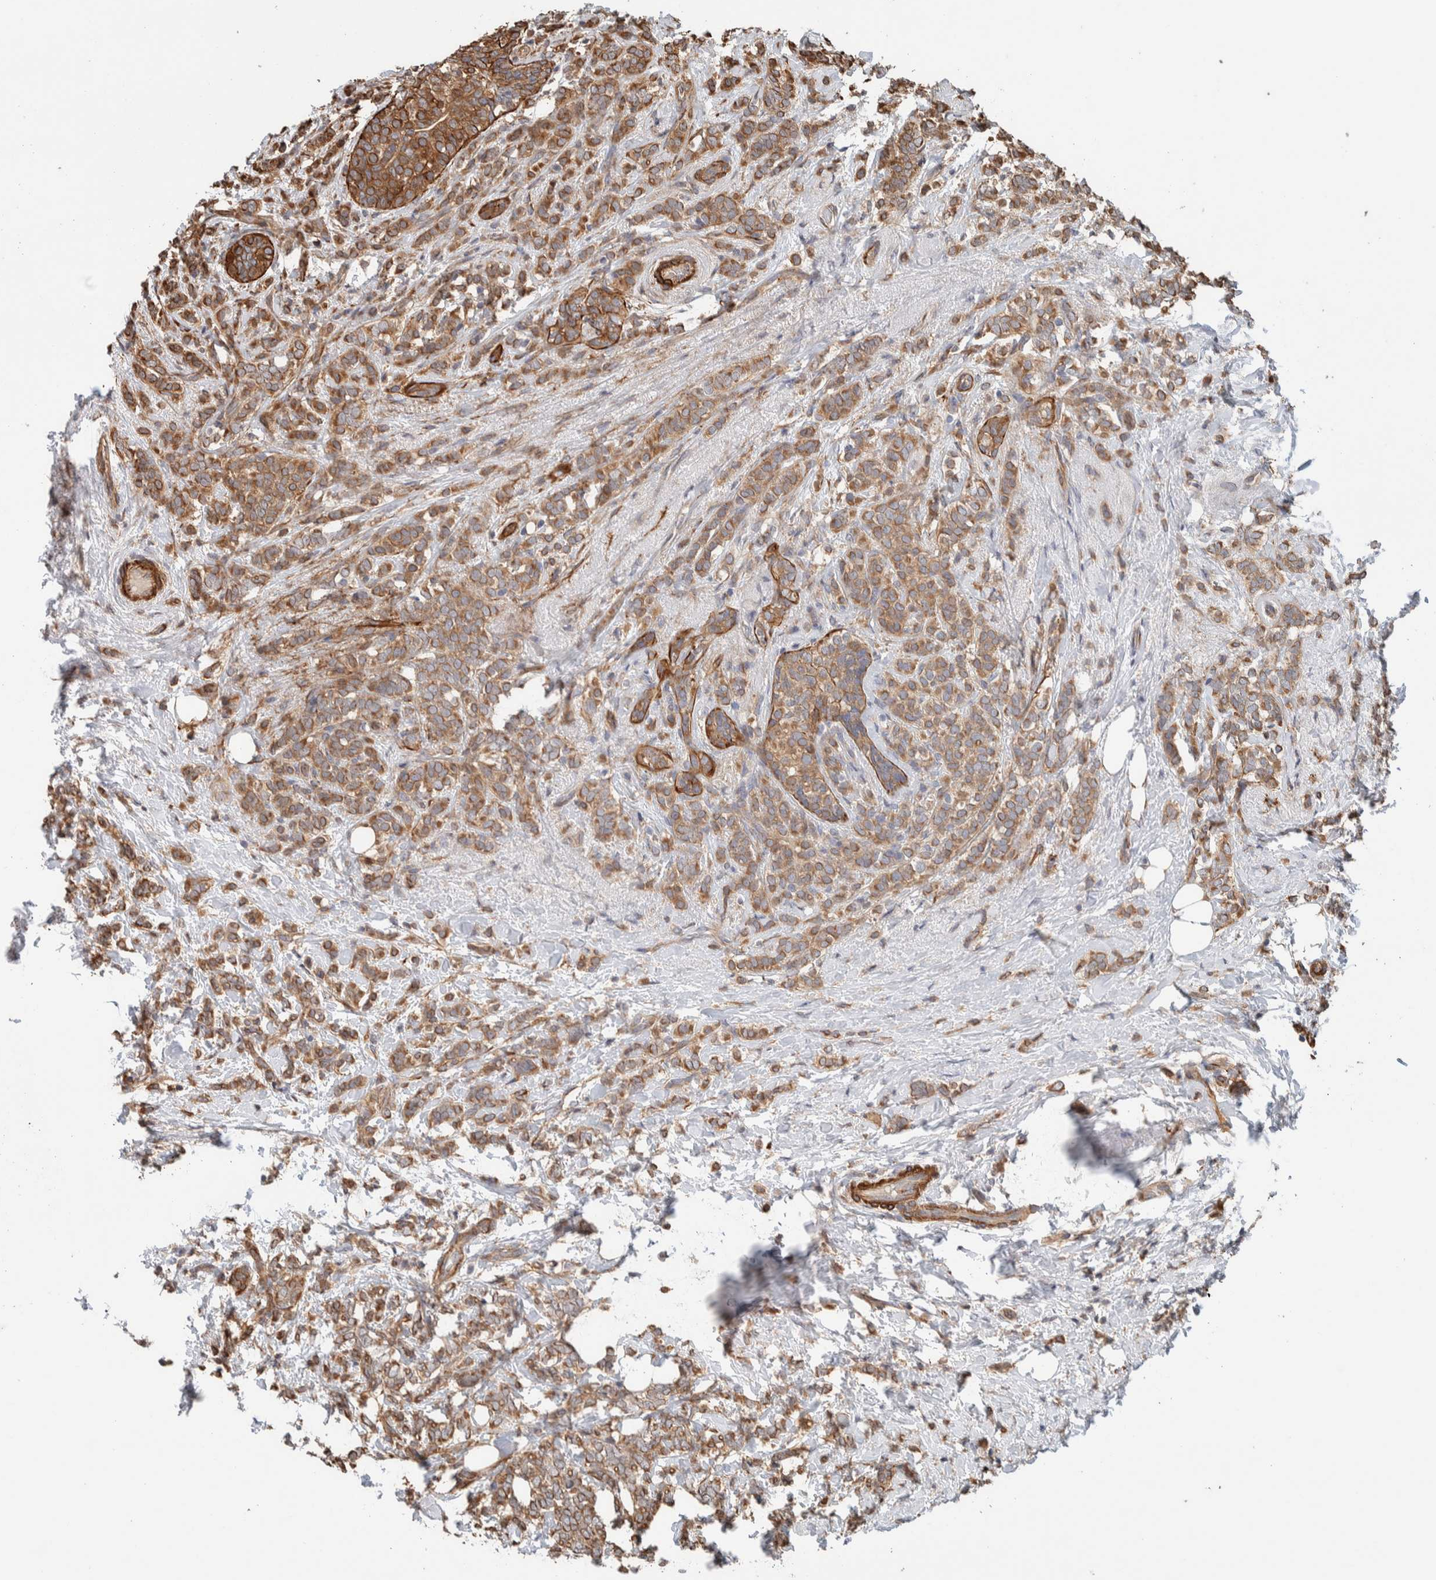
{"staining": {"intensity": "moderate", "quantity": ">75%", "location": "cytoplasmic/membranous"}, "tissue": "breast cancer", "cell_type": "Tumor cells", "image_type": "cancer", "snomed": [{"axis": "morphology", "description": "Lobular carcinoma"}, {"axis": "topography", "description": "Breast"}], "caption": "Protein staining of breast lobular carcinoma tissue displays moderate cytoplasmic/membranous expression in about >75% of tumor cells.", "gene": "SYNRG", "patient": {"sex": "female", "age": 50}}